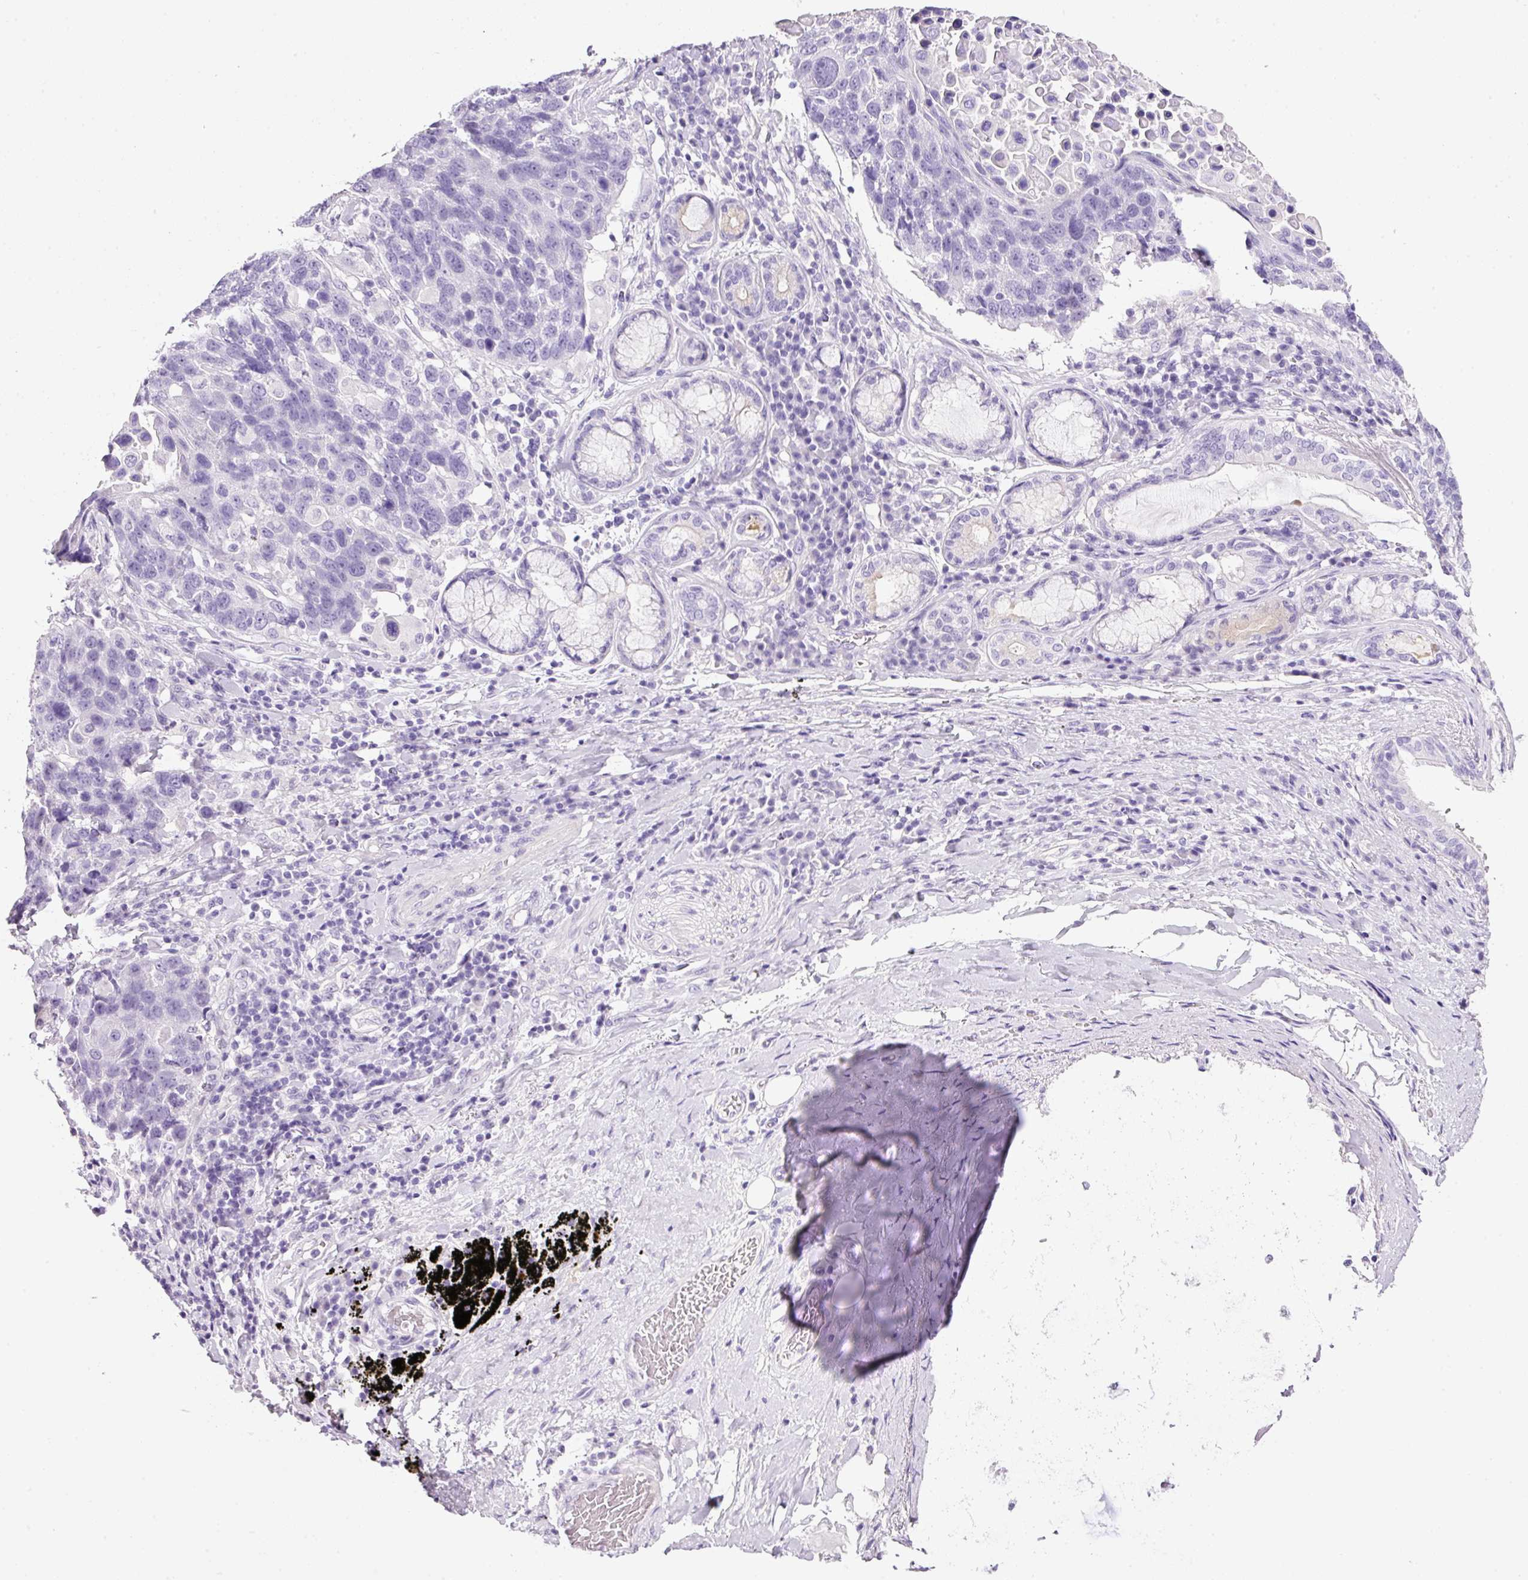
{"staining": {"intensity": "negative", "quantity": "none", "location": "none"}, "tissue": "lung cancer", "cell_type": "Tumor cells", "image_type": "cancer", "snomed": [{"axis": "morphology", "description": "Squamous cell carcinoma, NOS"}, {"axis": "topography", "description": "Lung"}], "caption": "DAB (3,3'-diaminobenzidine) immunohistochemical staining of squamous cell carcinoma (lung) reveals no significant expression in tumor cells.", "gene": "BSND", "patient": {"sex": "male", "age": 66}}